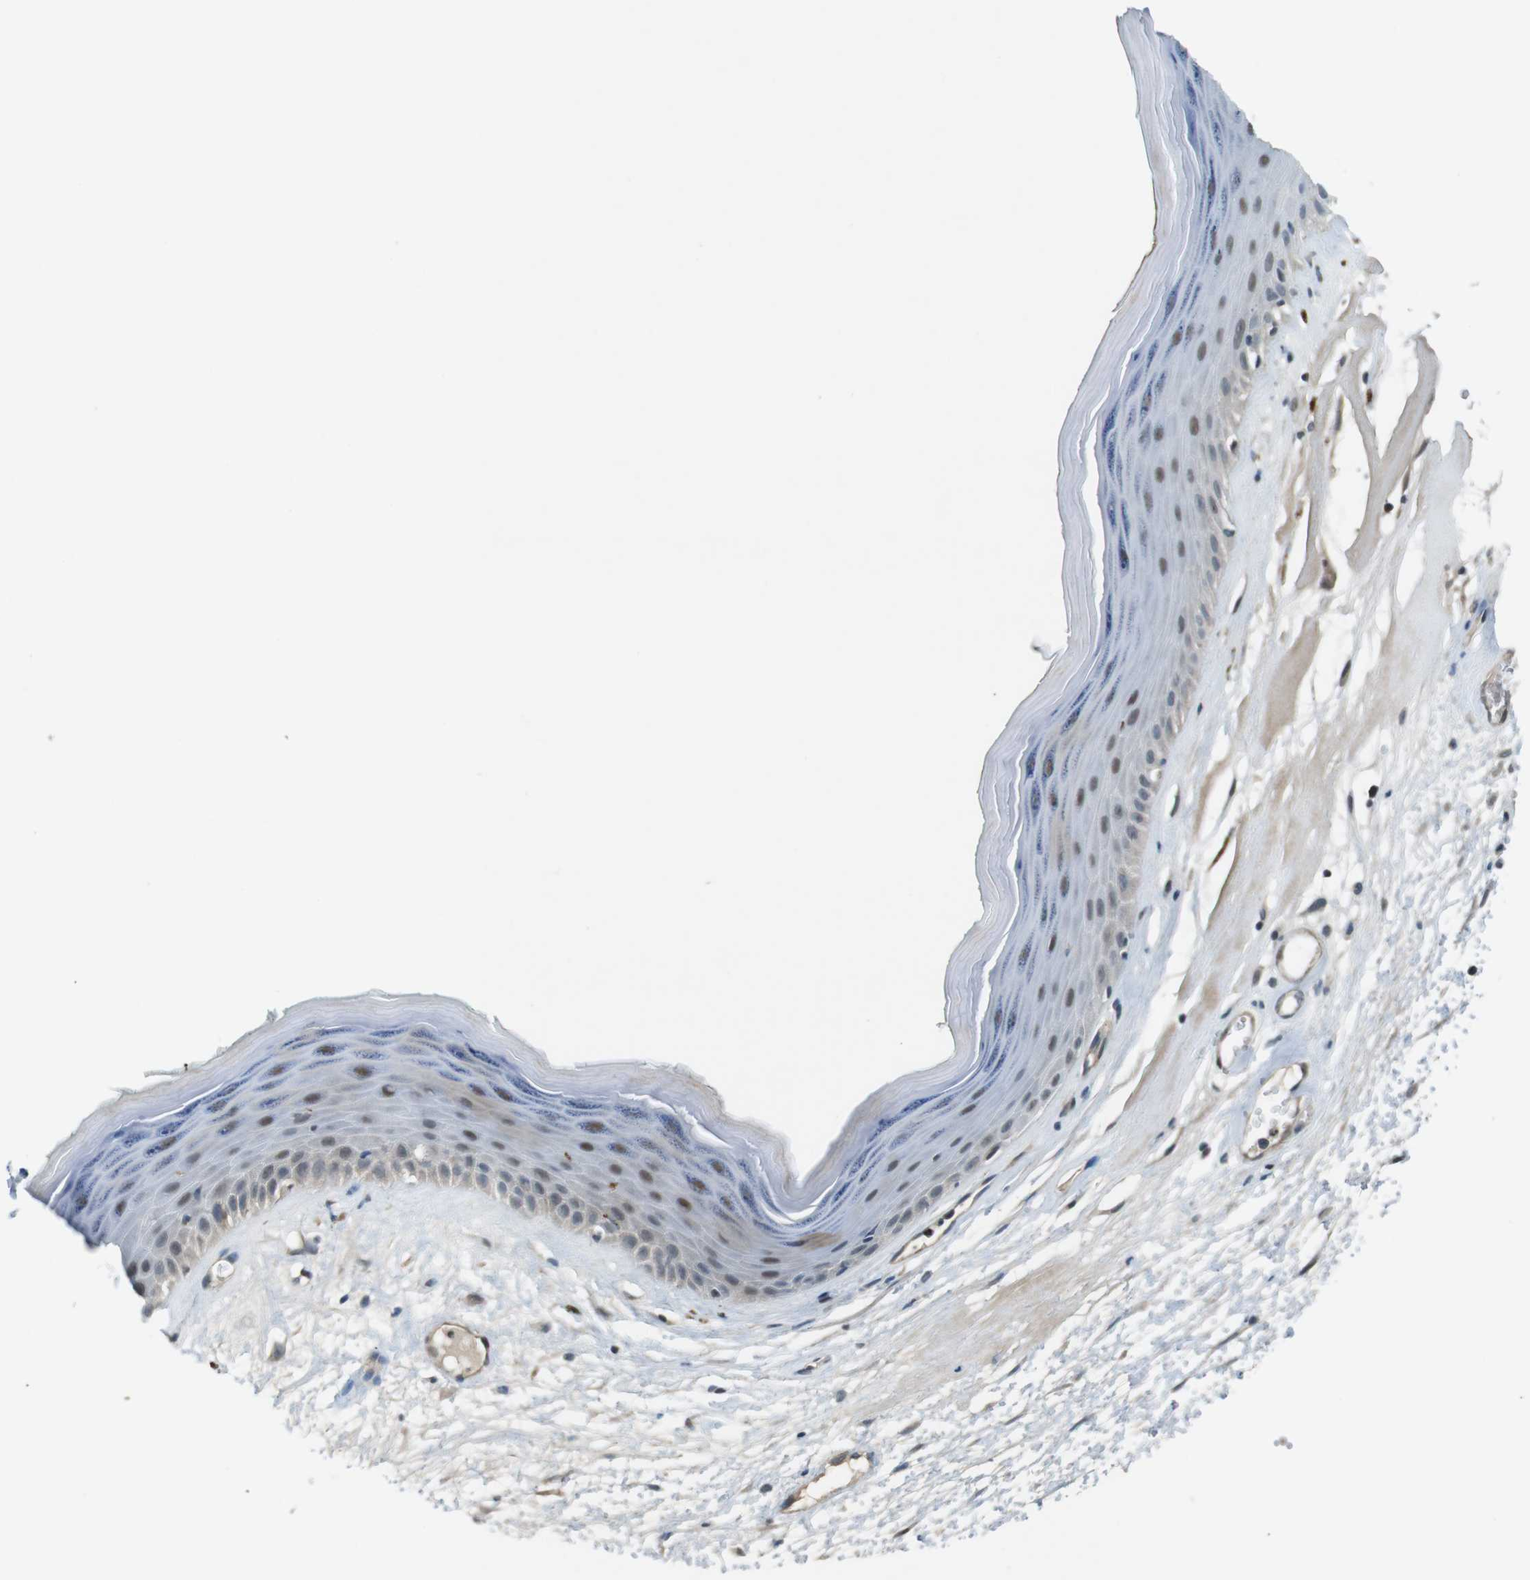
{"staining": {"intensity": "strong", "quantity": "25%-75%", "location": "nuclear"}, "tissue": "skin", "cell_type": "Epidermal cells", "image_type": "normal", "snomed": [{"axis": "morphology", "description": "Normal tissue, NOS"}, {"axis": "morphology", "description": "Inflammation, NOS"}, {"axis": "topography", "description": "Vulva"}], "caption": "Epidermal cells demonstrate high levels of strong nuclear staining in about 25%-75% of cells in benign skin.", "gene": "MAPKAPK5", "patient": {"sex": "female", "age": 84}}